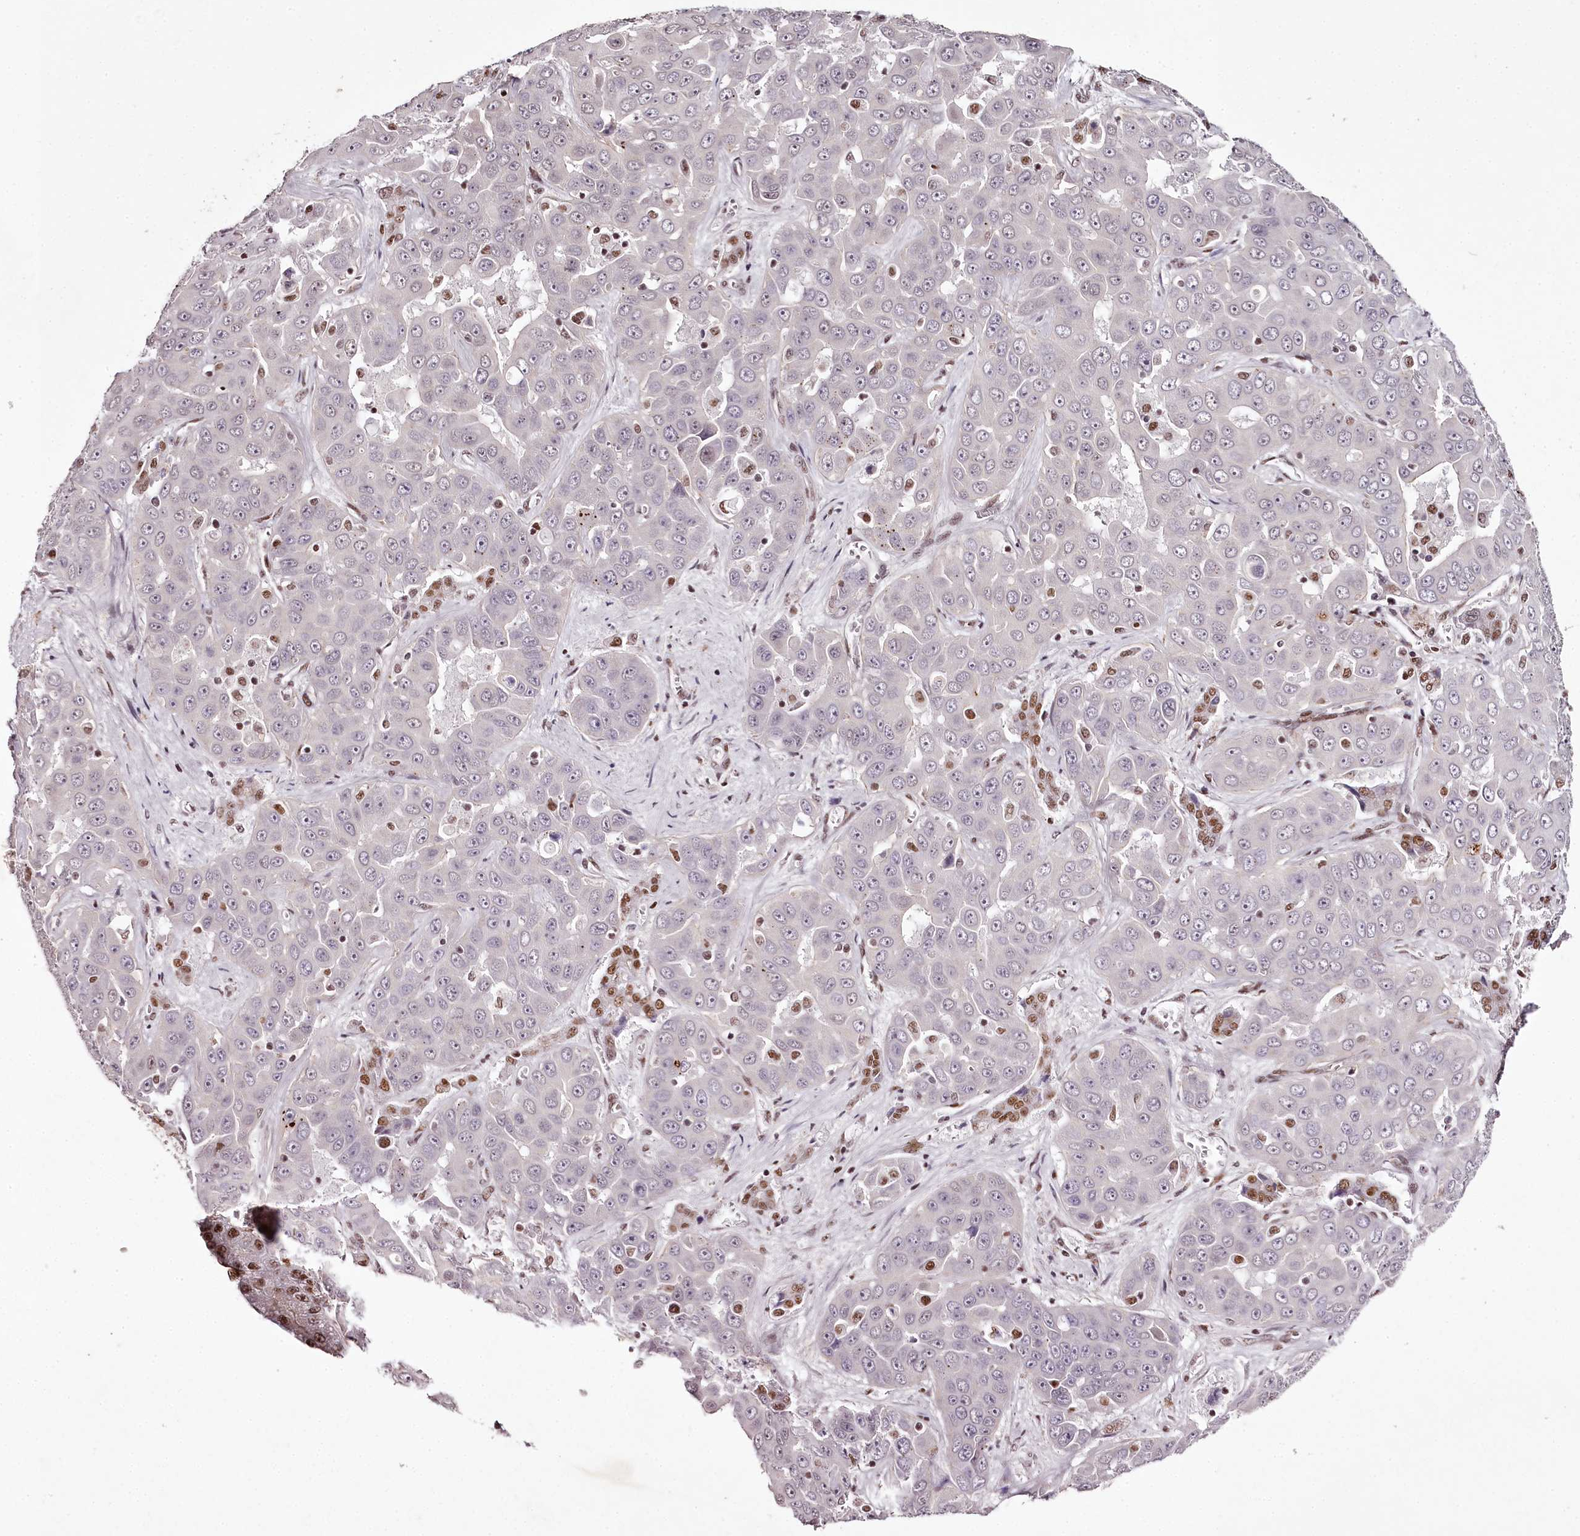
{"staining": {"intensity": "negative", "quantity": "none", "location": "none"}, "tissue": "liver cancer", "cell_type": "Tumor cells", "image_type": "cancer", "snomed": [{"axis": "morphology", "description": "Cholangiocarcinoma"}, {"axis": "topography", "description": "Liver"}], "caption": "Liver cancer stained for a protein using immunohistochemistry (IHC) exhibits no expression tumor cells.", "gene": "PSPC1", "patient": {"sex": "female", "age": 52}}